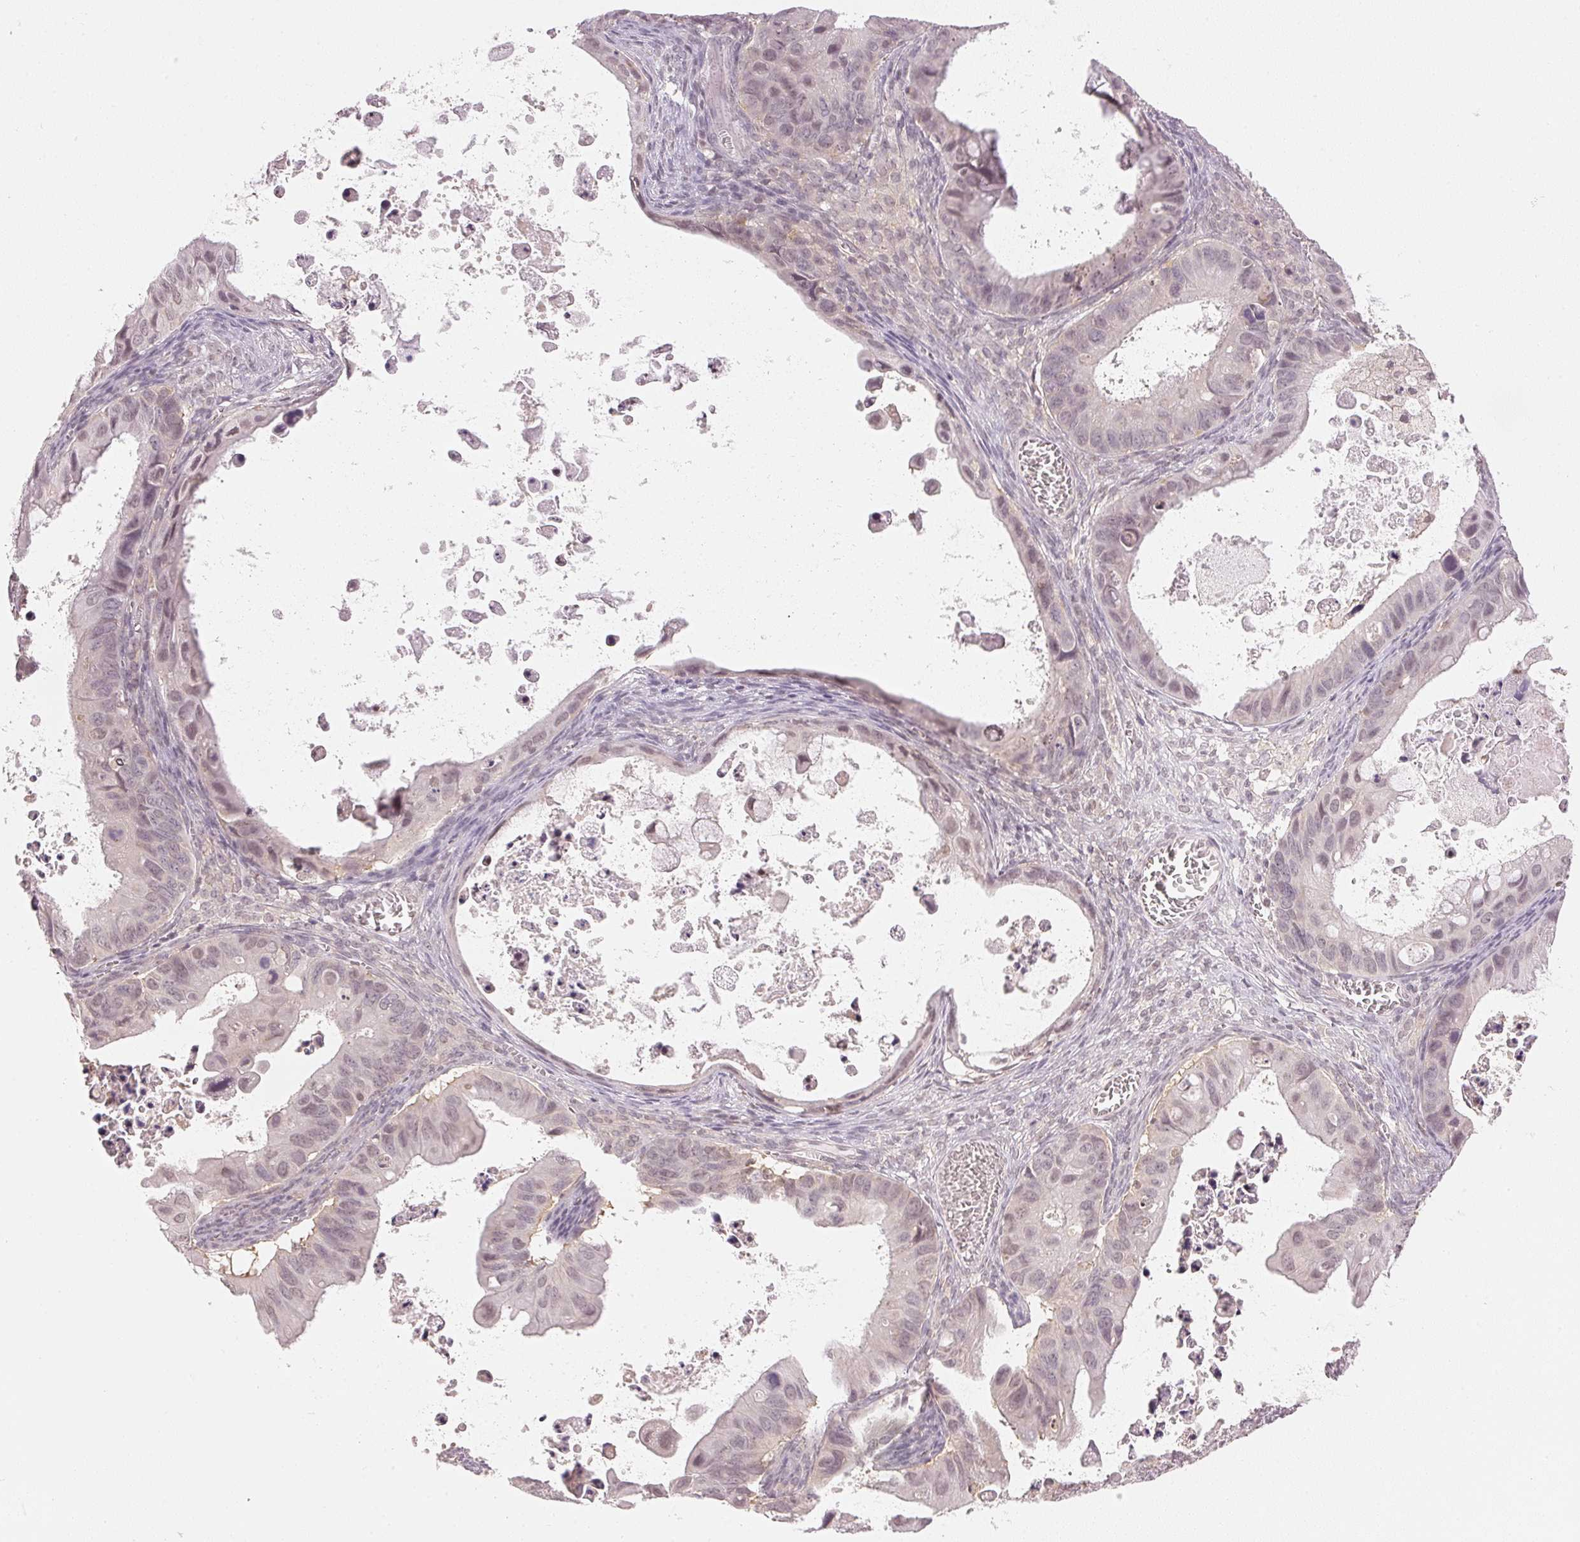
{"staining": {"intensity": "weak", "quantity": "25%-75%", "location": "nuclear"}, "tissue": "ovarian cancer", "cell_type": "Tumor cells", "image_type": "cancer", "snomed": [{"axis": "morphology", "description": "Cystadenocarcinoma, mucinous, NOS"}, {"axis": "topography", "description": "Ovary"}], "caption": "IHC photomicrograph of neoplastic tissue: ovarian mucinous cystadenocarcinoma stained using immunohistochemistry exhibits low levels of weak protein expression localized specifically in the nuclear of tumor cells, appearing as a nuclear brown color.", "gene": "KPRP", "patient": {"sex": "female", "age": 64}}